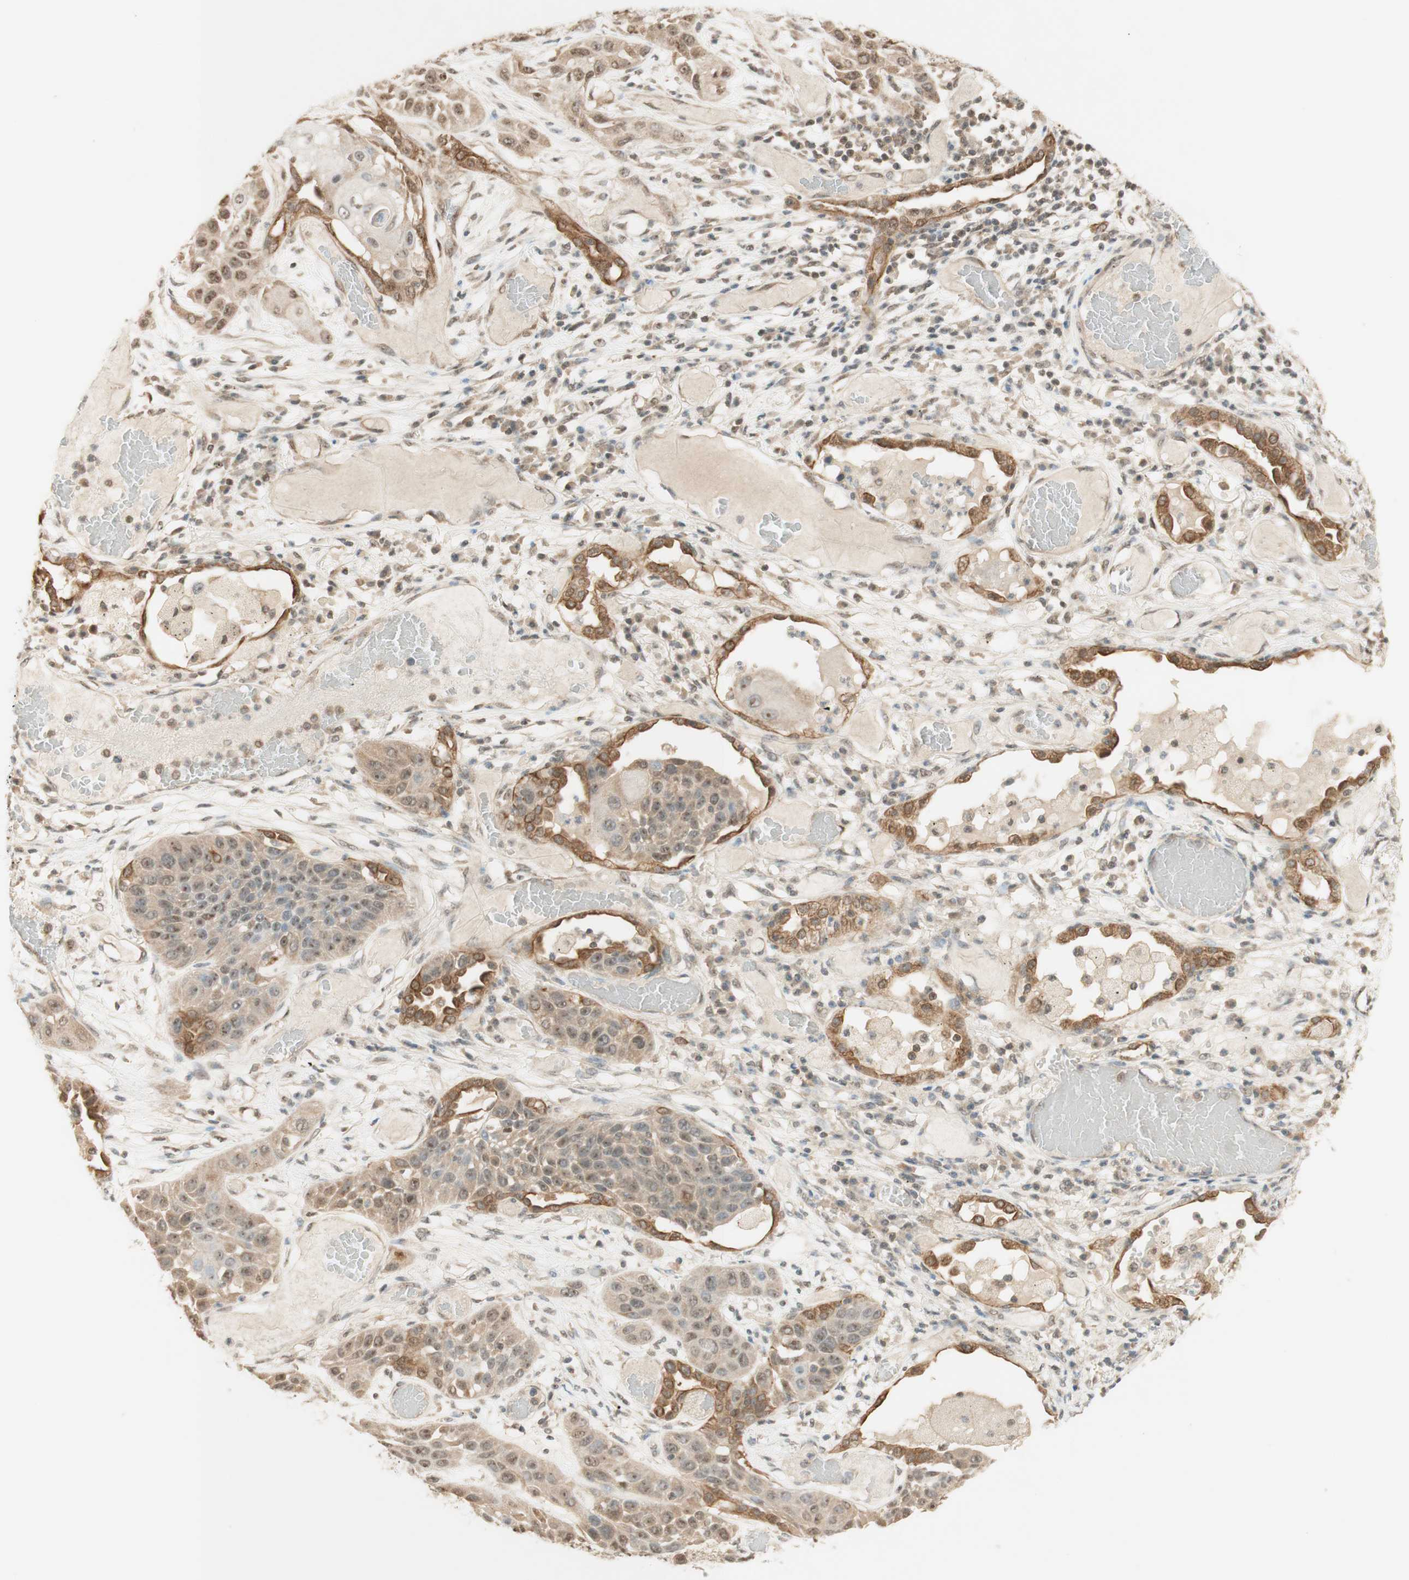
{"staining": {"intensity": "moderate", "quantity": ">75%", "location": "cytoplasmic/membranous,nuclear"}, "tissue": "lung cancer", "cell_type": "Tumor cells", "image_type": "cancer", "snomed": [{"axis": "morphology", "description": "Squamous cell carcinoma, NOS"}, {"axis": "topography", "description": "Lung"}], "caption": "Brown immunohistochemical staining in human lung cancer (squamous cell carcinoma) demonstrates moderate cytoplasmic/membranous and nuclear expression in about >75% of tumor cells. (DAB (3,3'-diaminobenzidine) = brown stain, brightfield microscopy at high magnification).", "gene": "SPINT2", "patient": {"sex": "male", "age": 71}}